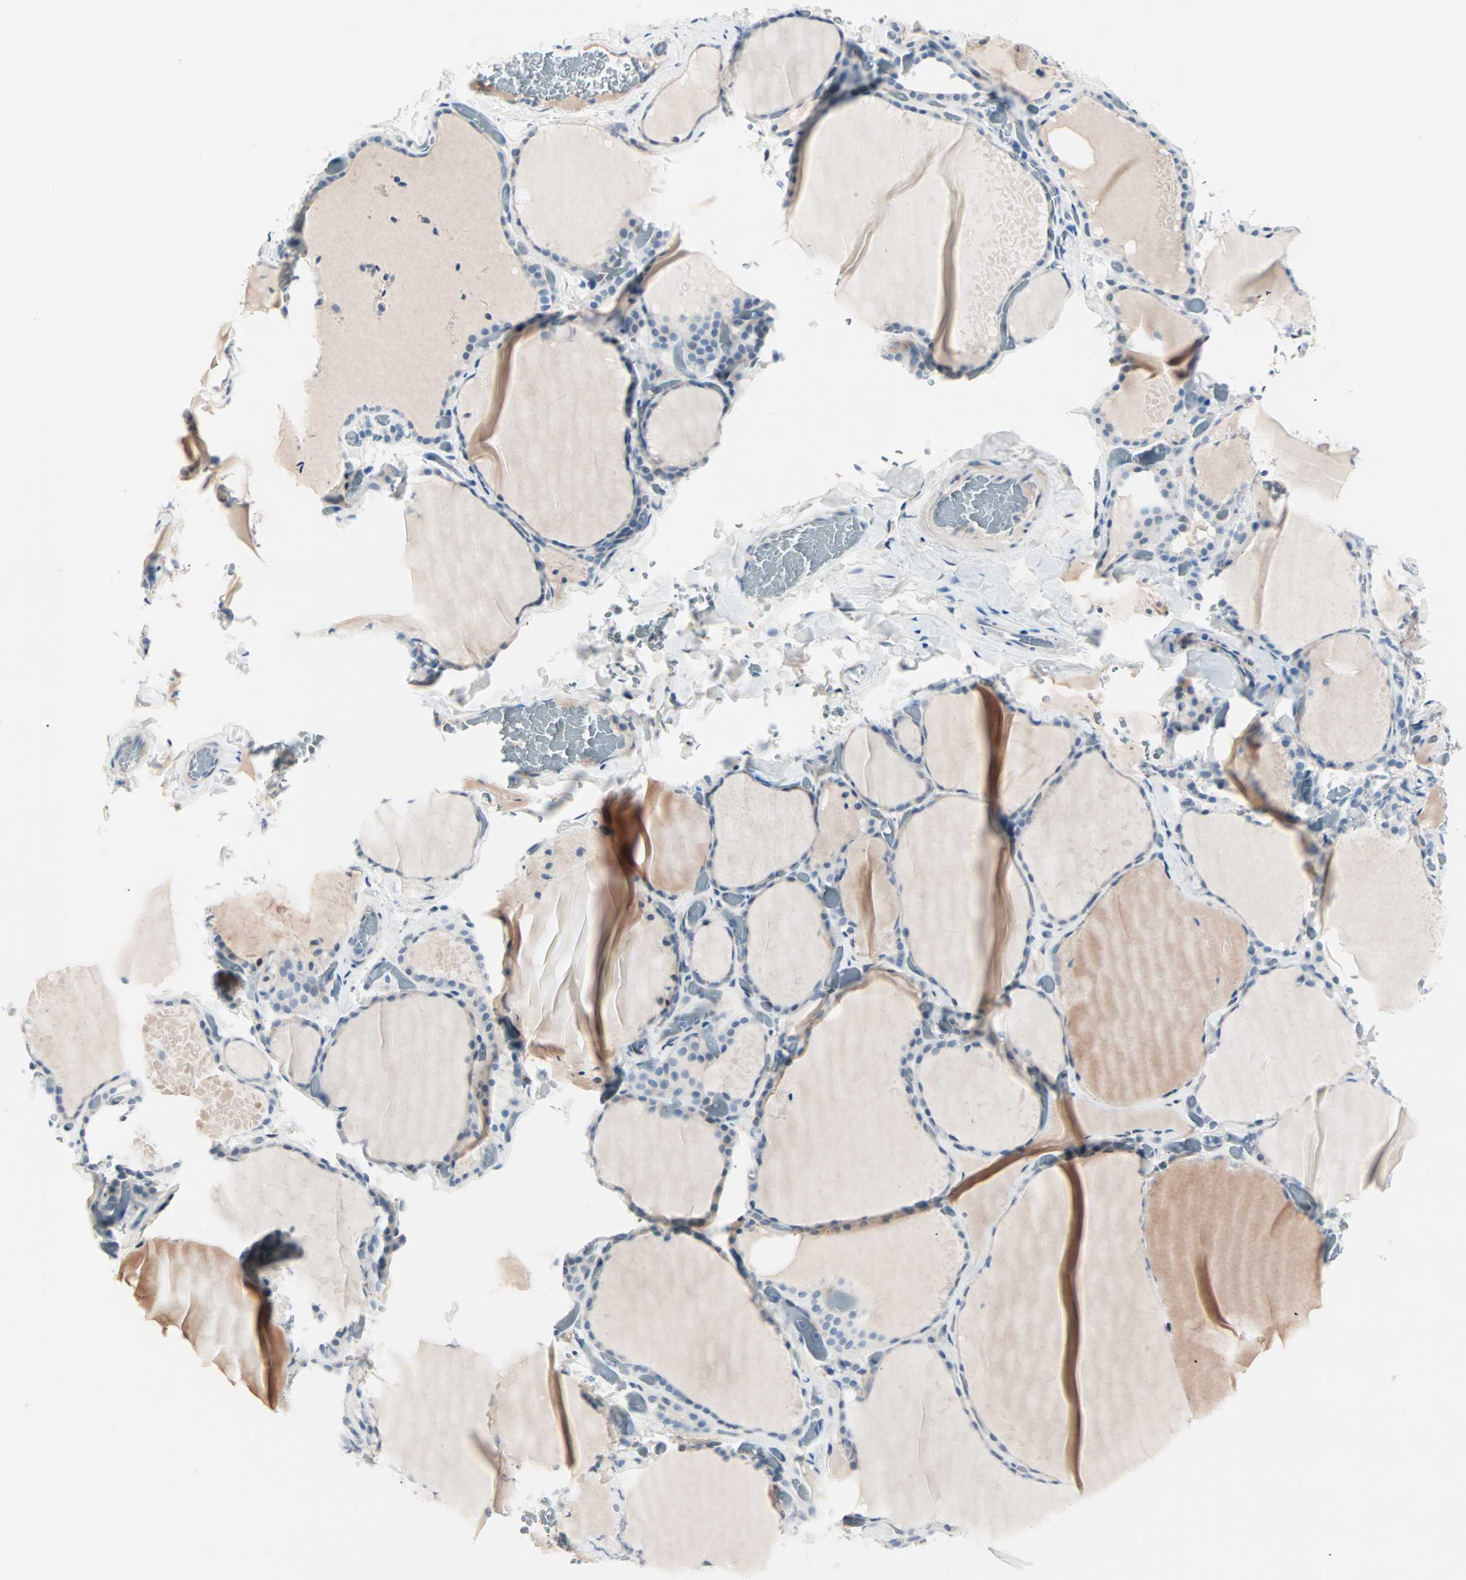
{"staining": {"intensity": "negative", "quantity": "none", "location": "none"}, "tissue": "thyroid gland", "cell_type": "Glandular cells", "image_type": "normal", "snomed": [{"axis": "morphology", "description": "Normal tissue, NOS"}, {"axis": "topography", "description": "Thyroid gland"}], "caption": "Glandular cells are negative for brown protein staining in normal thyroid gland. The staining is performed using DAB (3,3'-diaminobenzidine) brown chromogen with nuclei counter-stained in using hematoxylin.", "gene": "NEFH", "patient": {"sex": "female", "age": 22}}